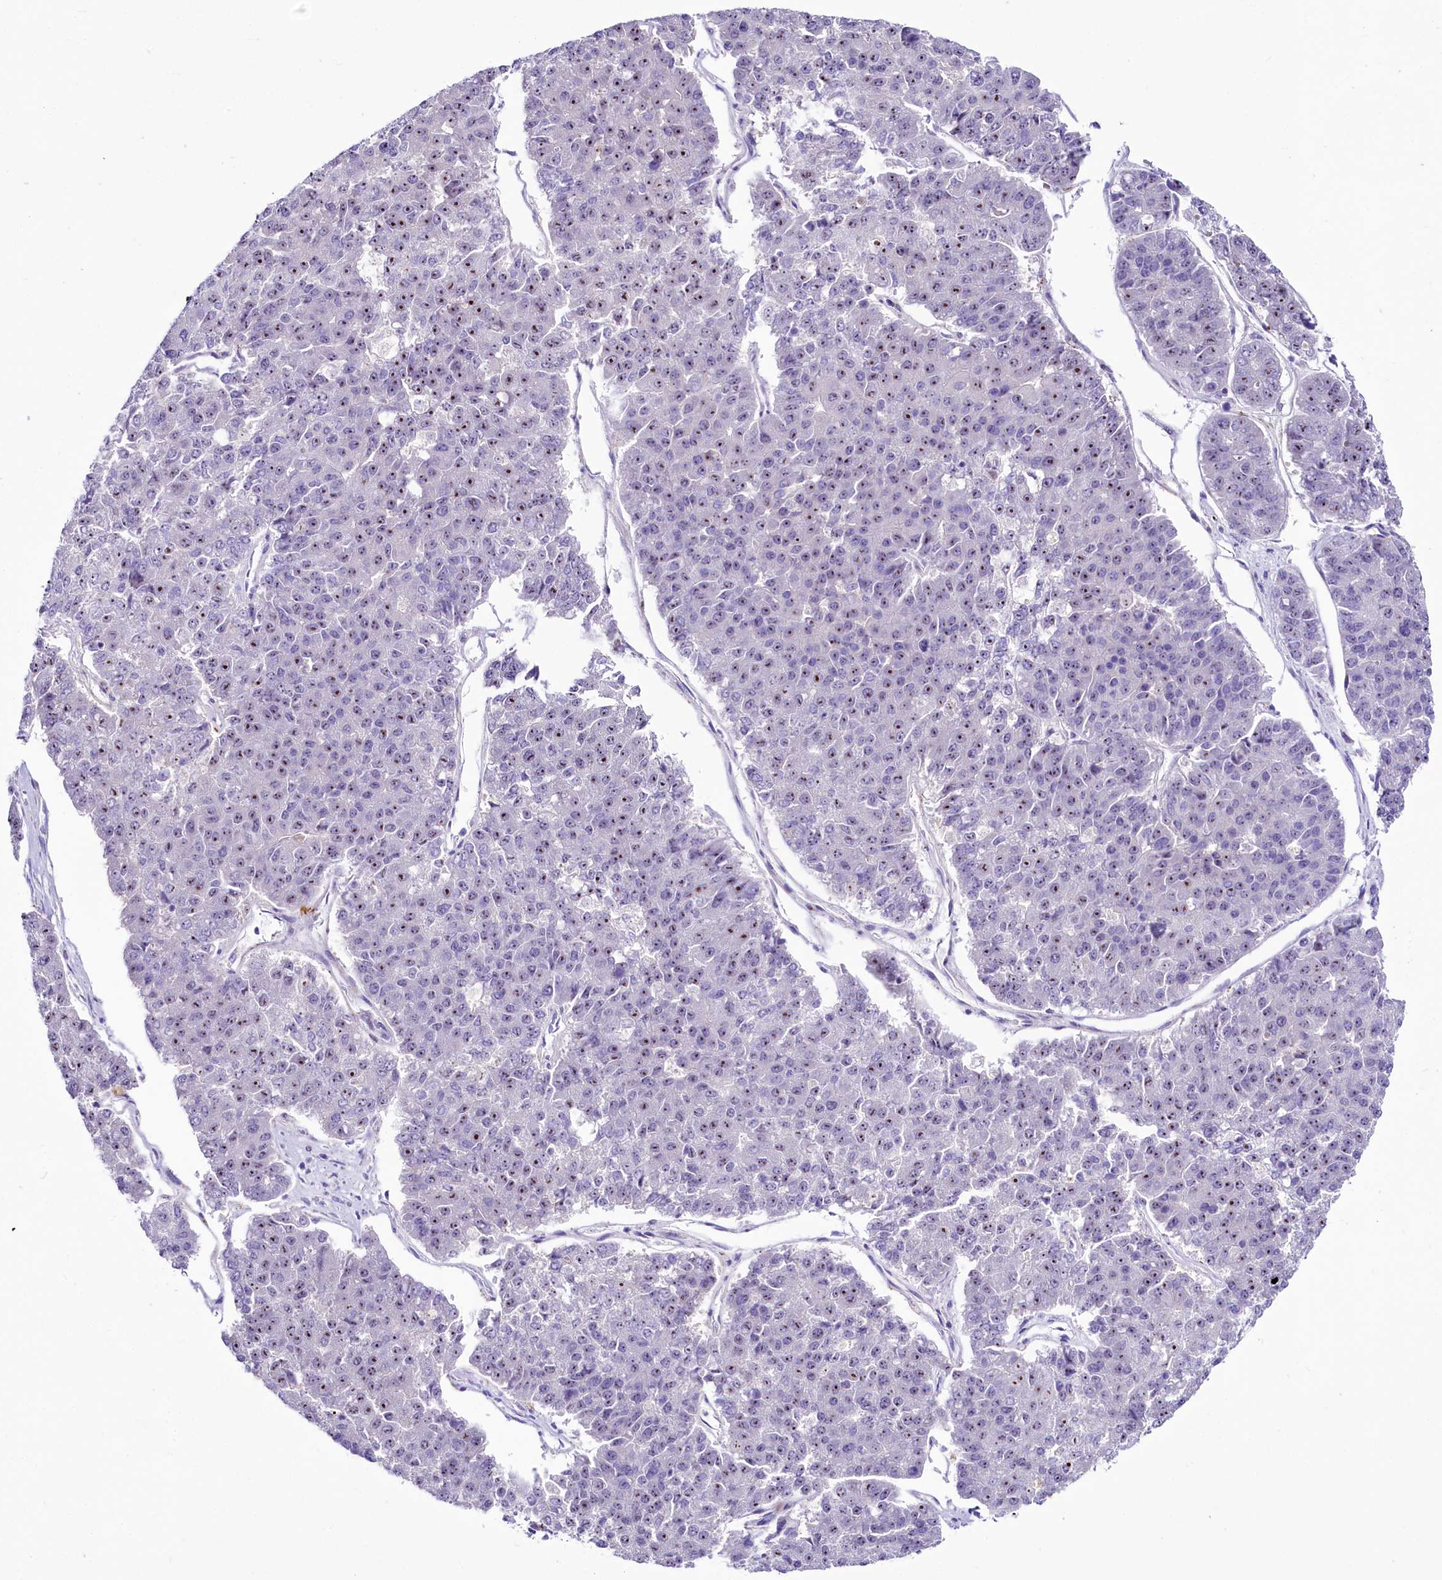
{"staining": {"intensity": "moderate", "quantity": "25%-75%", "location": "nuclear"}, "tissue": "pancreatic cancer", "cell_type": "Tumor cells", "image_type": "cancer", "snomed": [{"axis": "morphology", "description": "Adenocarcinoma, NOS"}, {"axis": "topography", "description": "Pancreas"}], "caption": "The immunohistochemical stain shows moderate nuclear expression in tumor cells of adenocarcinoma (pancreatic) tissue.", "gene": "SH3TC2", "patient": {"sex": "male", "age": 50}}